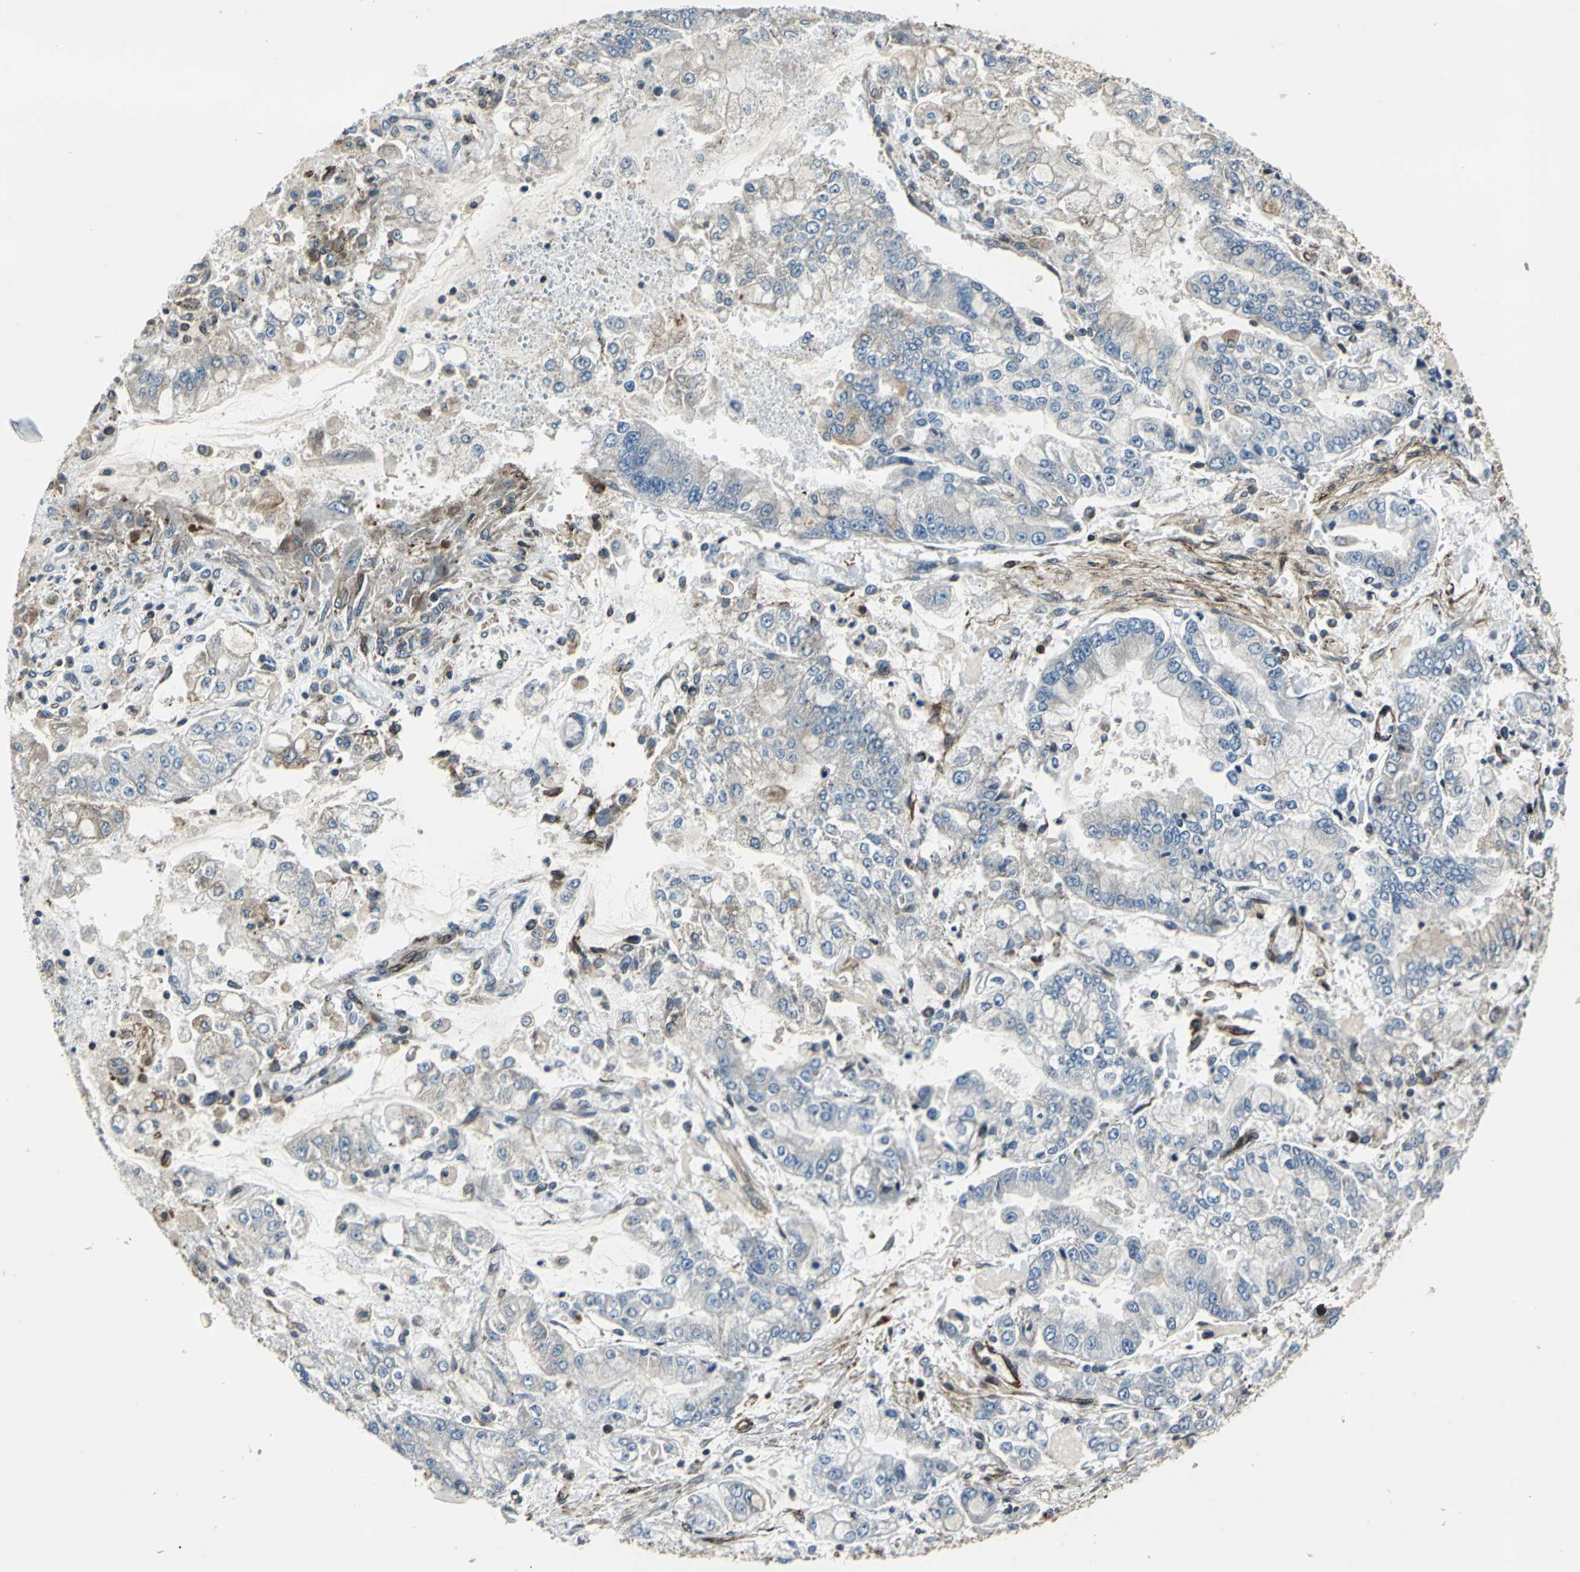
{"staining": {"intensity": "weak", "quantity": "<25%", "location": "cytoplasmic/membranous"}, "tissue": "stomach cancer", "cell_type": "Tumor cells", "image_type": "cancer", "snomed": [{"axis": "morphology", "description": "Adenocarcinoma, NOS"}, {"axis": "topography", "description": "Stomach"}], "caption": "Immunohistochemistry (IHC) of human stomach cancer demonstrates no staining in tumor cells. (Stains: DAB immunohistochemistry (IHC) with hematoxylin counter stain, Microscopy: brightfield microscopy at high magnification).", "gene": "HTATIP2", "patient": {"sex": "male", "age": 76}}